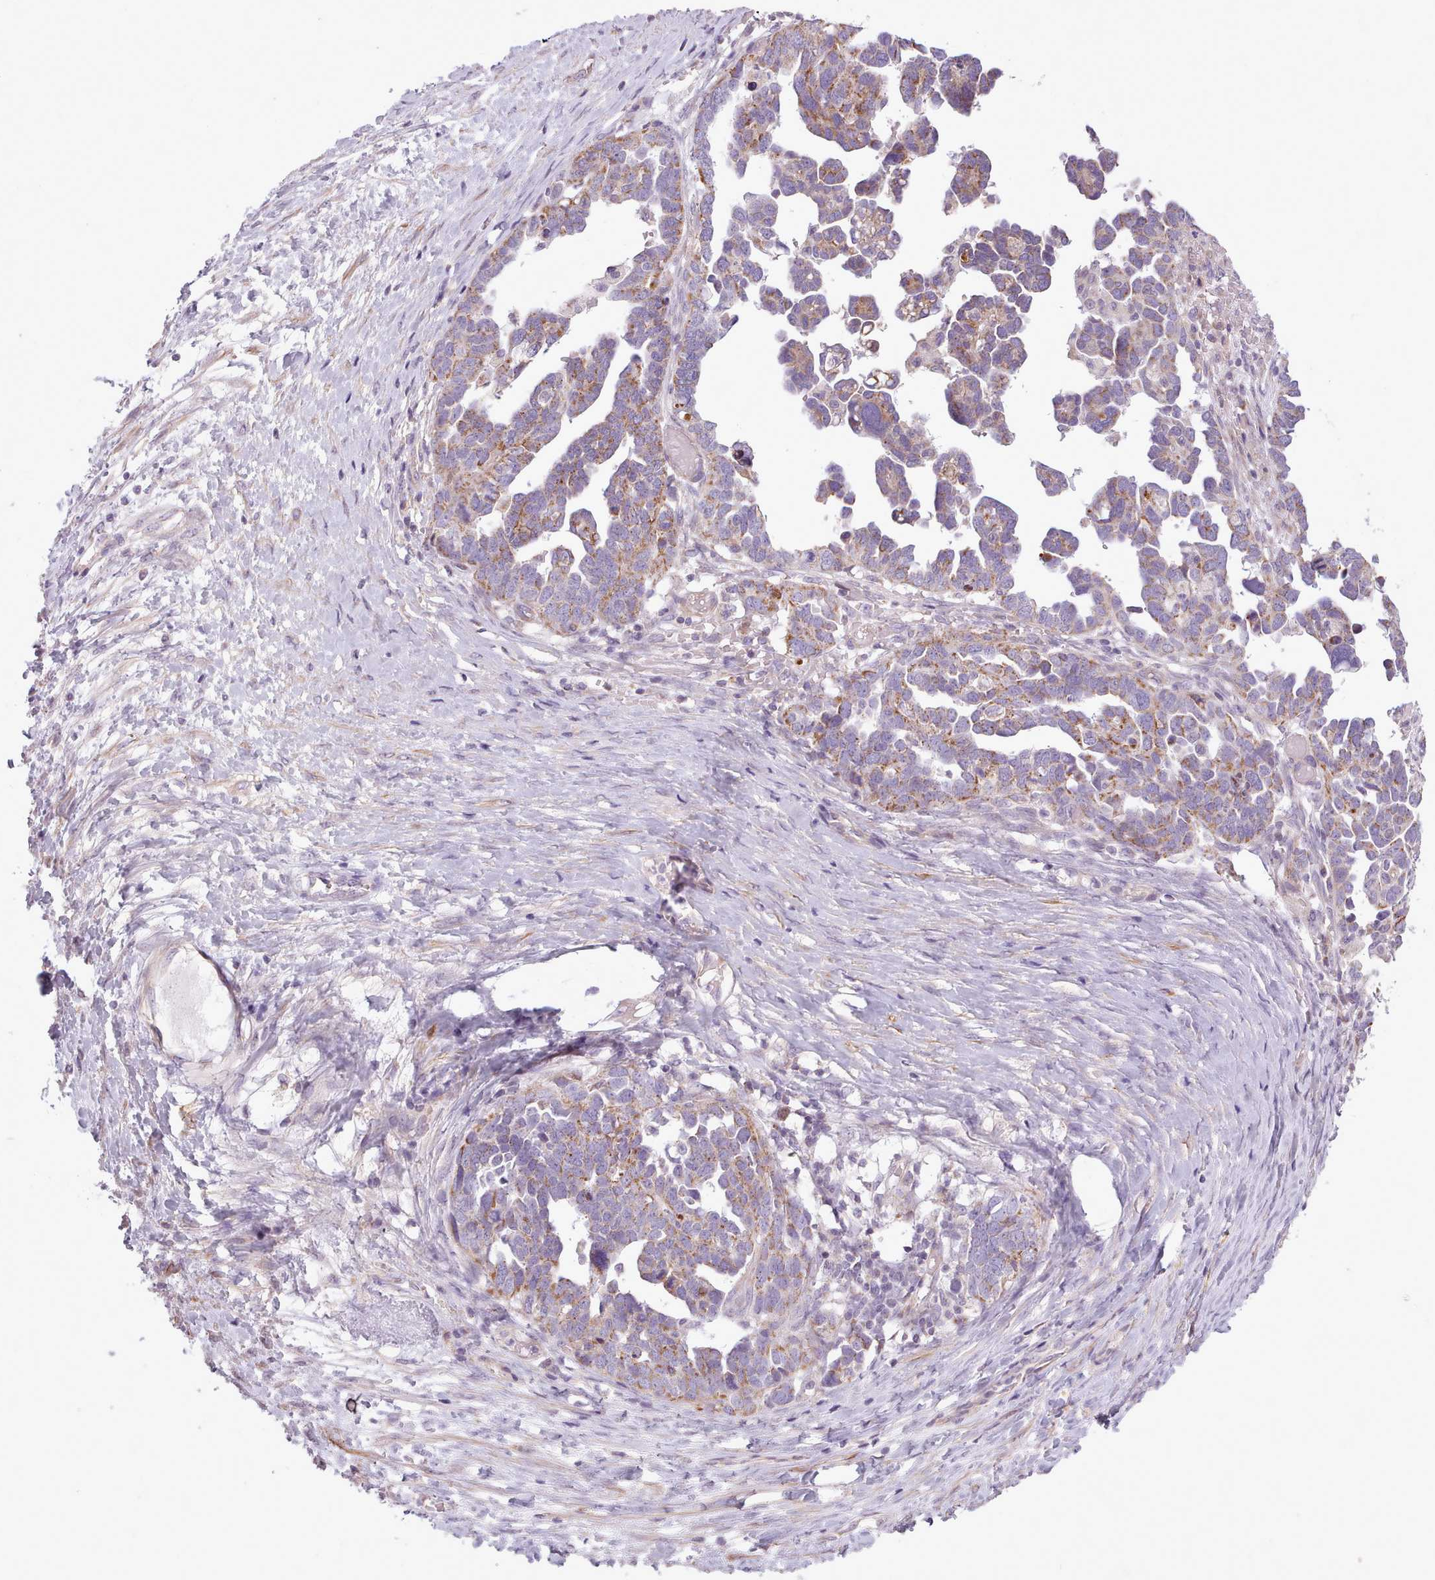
{"staining": {"intensity": "moderate", "quantity": ">75%", "location": "cytoplasmic/membranous"}, "tissue": "ovarian cancer", "cell_type": "Tumor cells", "image_type": "cancer", "snomed": [{"axis": "morphology", "description": "Cystadenocarcinoma, serous, NOS"}, {"axis": "topography", "description": "Ovary"}], "caption": "Human ovarian cancer stained with a brown dye reveals moderate cytoplasmic/membranous positive staining in approximately >75% of tumor cells.", "gene": "AVL9", "patient": {"sex": "female", "age": 54}}